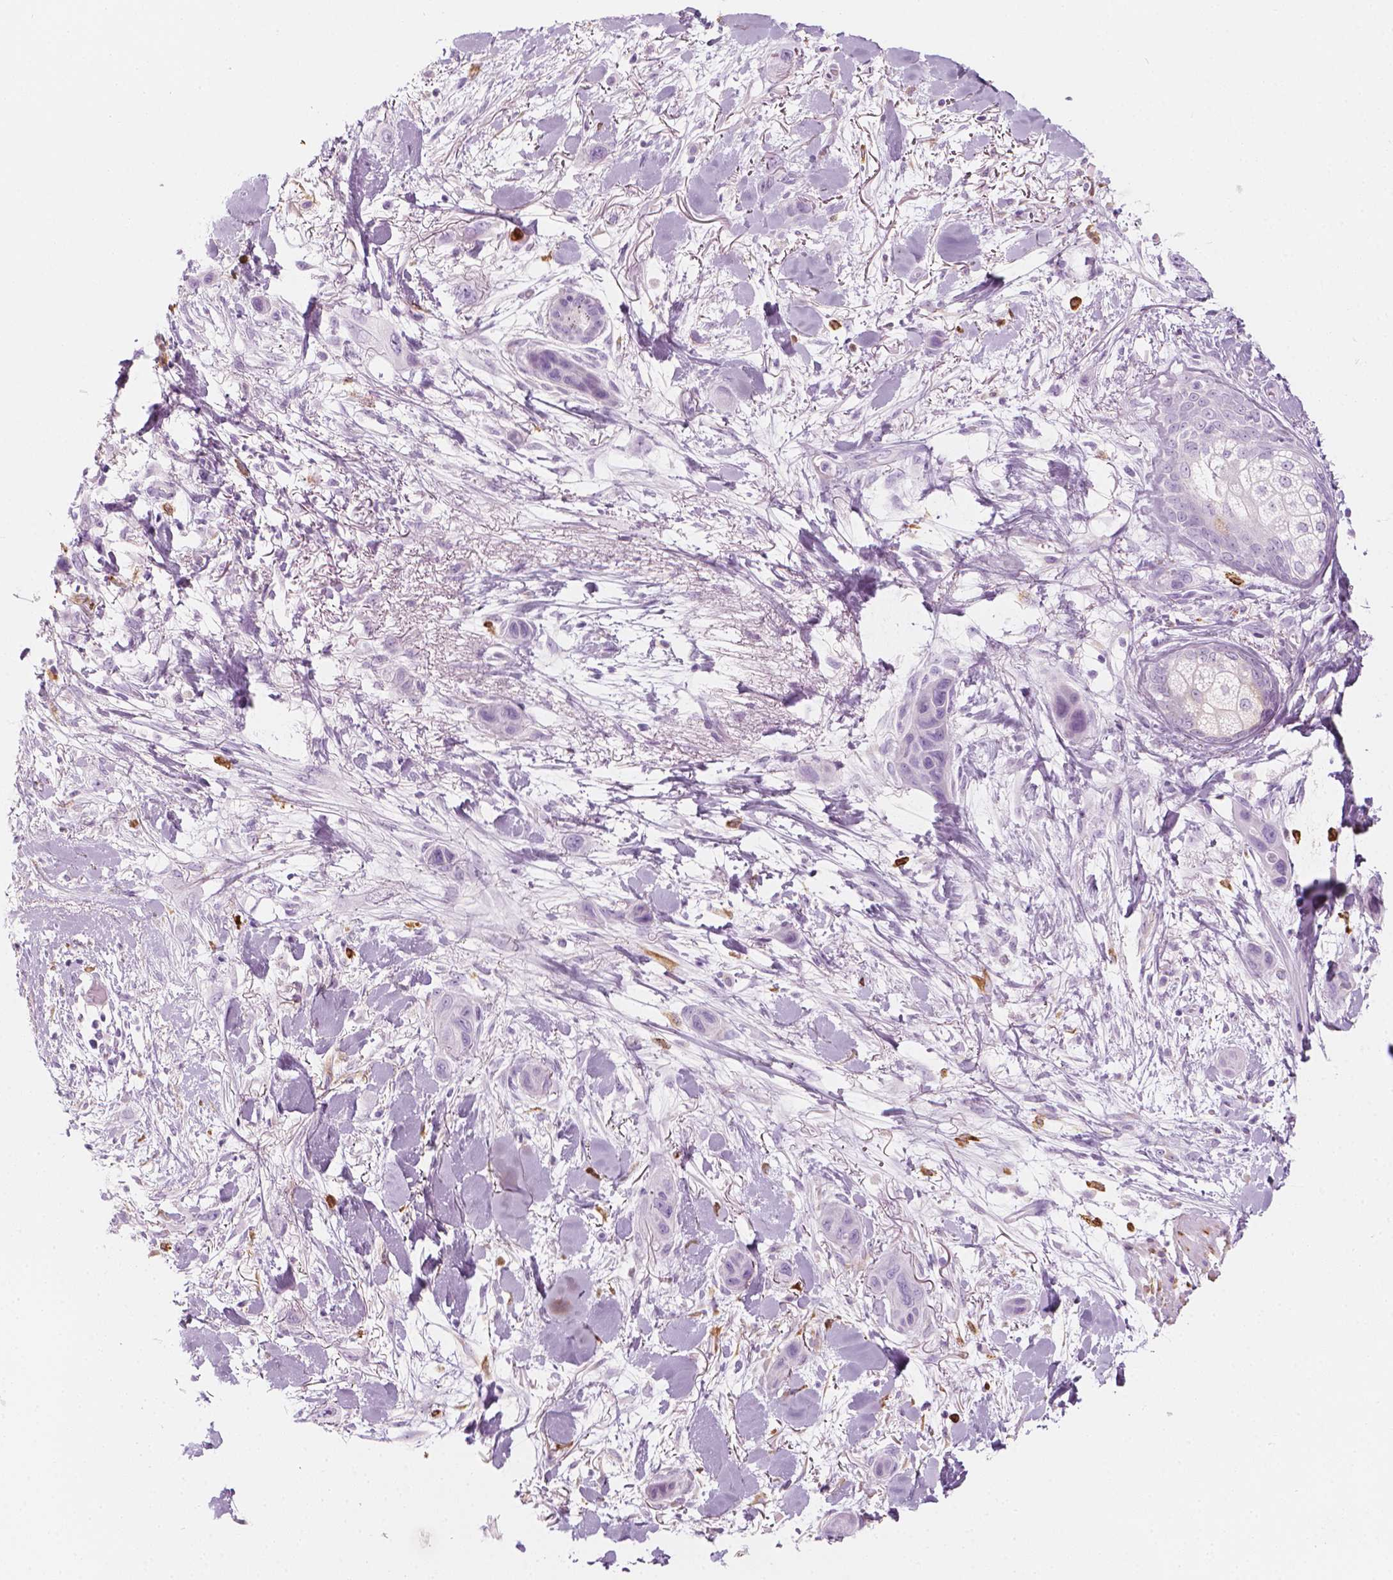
{"staining": {"intensity": "negative", "quantity": "none", "location": "none"}, "tissue": "skin cancer", "cell_type": "Tumor cells", "image_type": "cancer", "snomed": [{"axis": "morphology", "description": "Squamous cell carcinoma, NOS"}, {"axis": "topography", "description": "Skin"}], "caption": "Skin squamous cell carcinoma was stained to show a protein in brown. There is no significant staining in tumor cells. The staining was performed using DAB (3,3'-diaminobenzidine) to visualize the protein expression in brown, while the nuclei were stained in blue with hematoxylin (Magnification: 20x).", "gene": "CES1", "patient": {"sex": "male", "age": 79}}